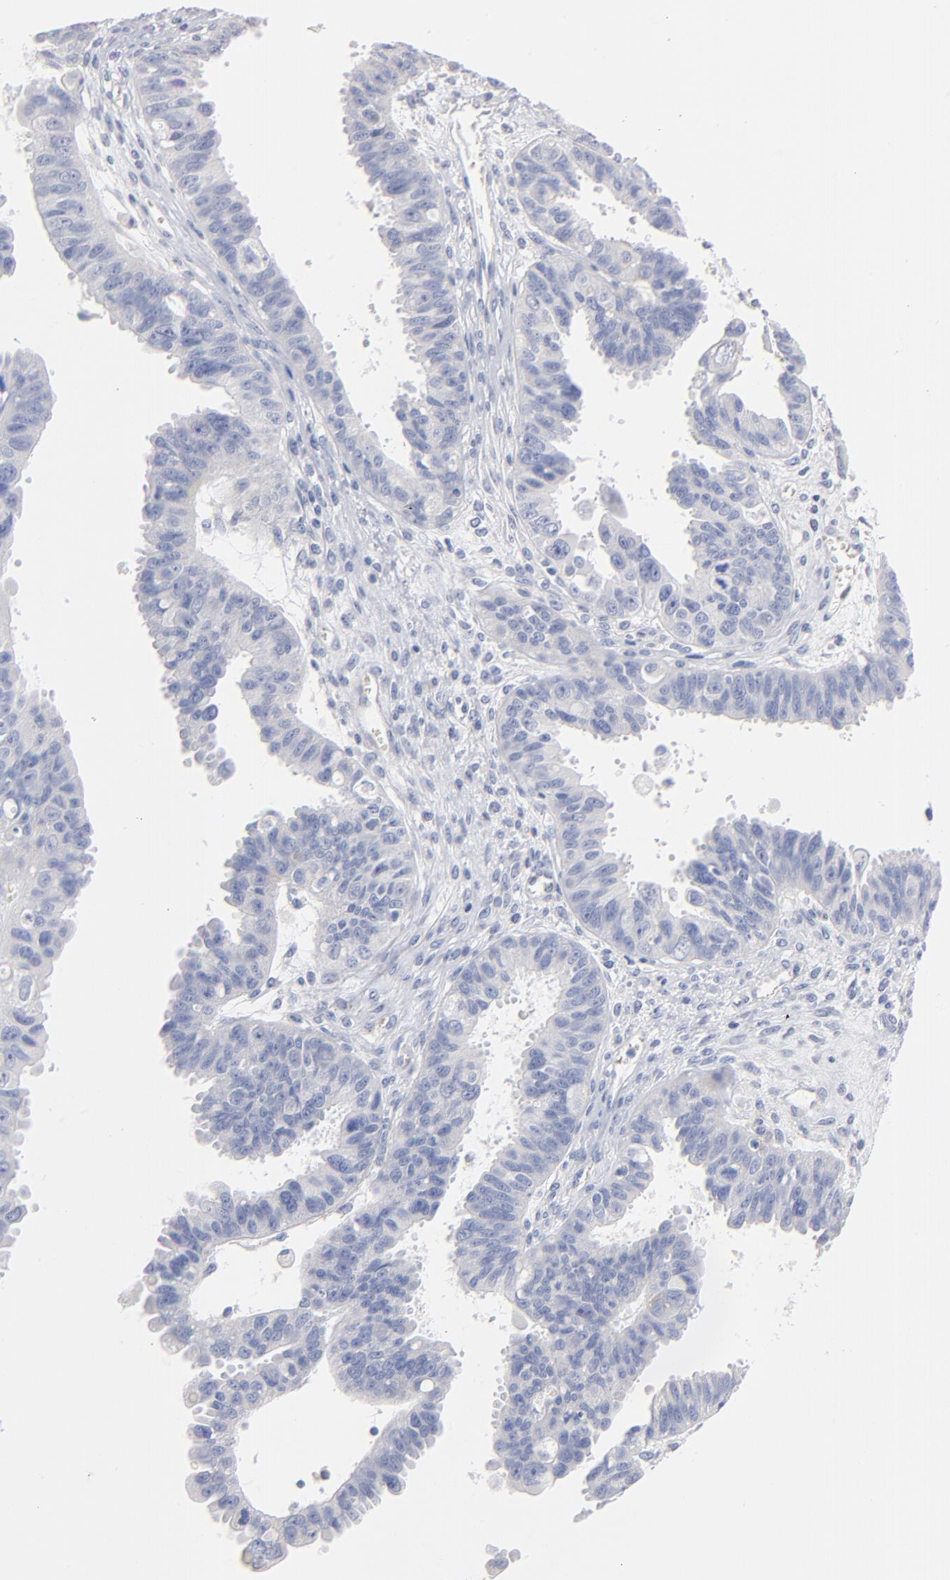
{"staining": {"intensity": "negative", "quantity": "none", "location": "none"}, "tissue": "ovarian cancer", "cell_type": "Tumor cells", "image_type": "cancer", "snomed": [{"axis": "morphology", "description": "Carcinoma, endometroid"}, {"axis": "topography", "description": "Ovary"}], "caption": "The IHC histopathology image has no significant positivity in tumor cells of ovarian cancer tissue.", "gene": "ITGA8", "patient": {"sex": "female", "age": 85}}